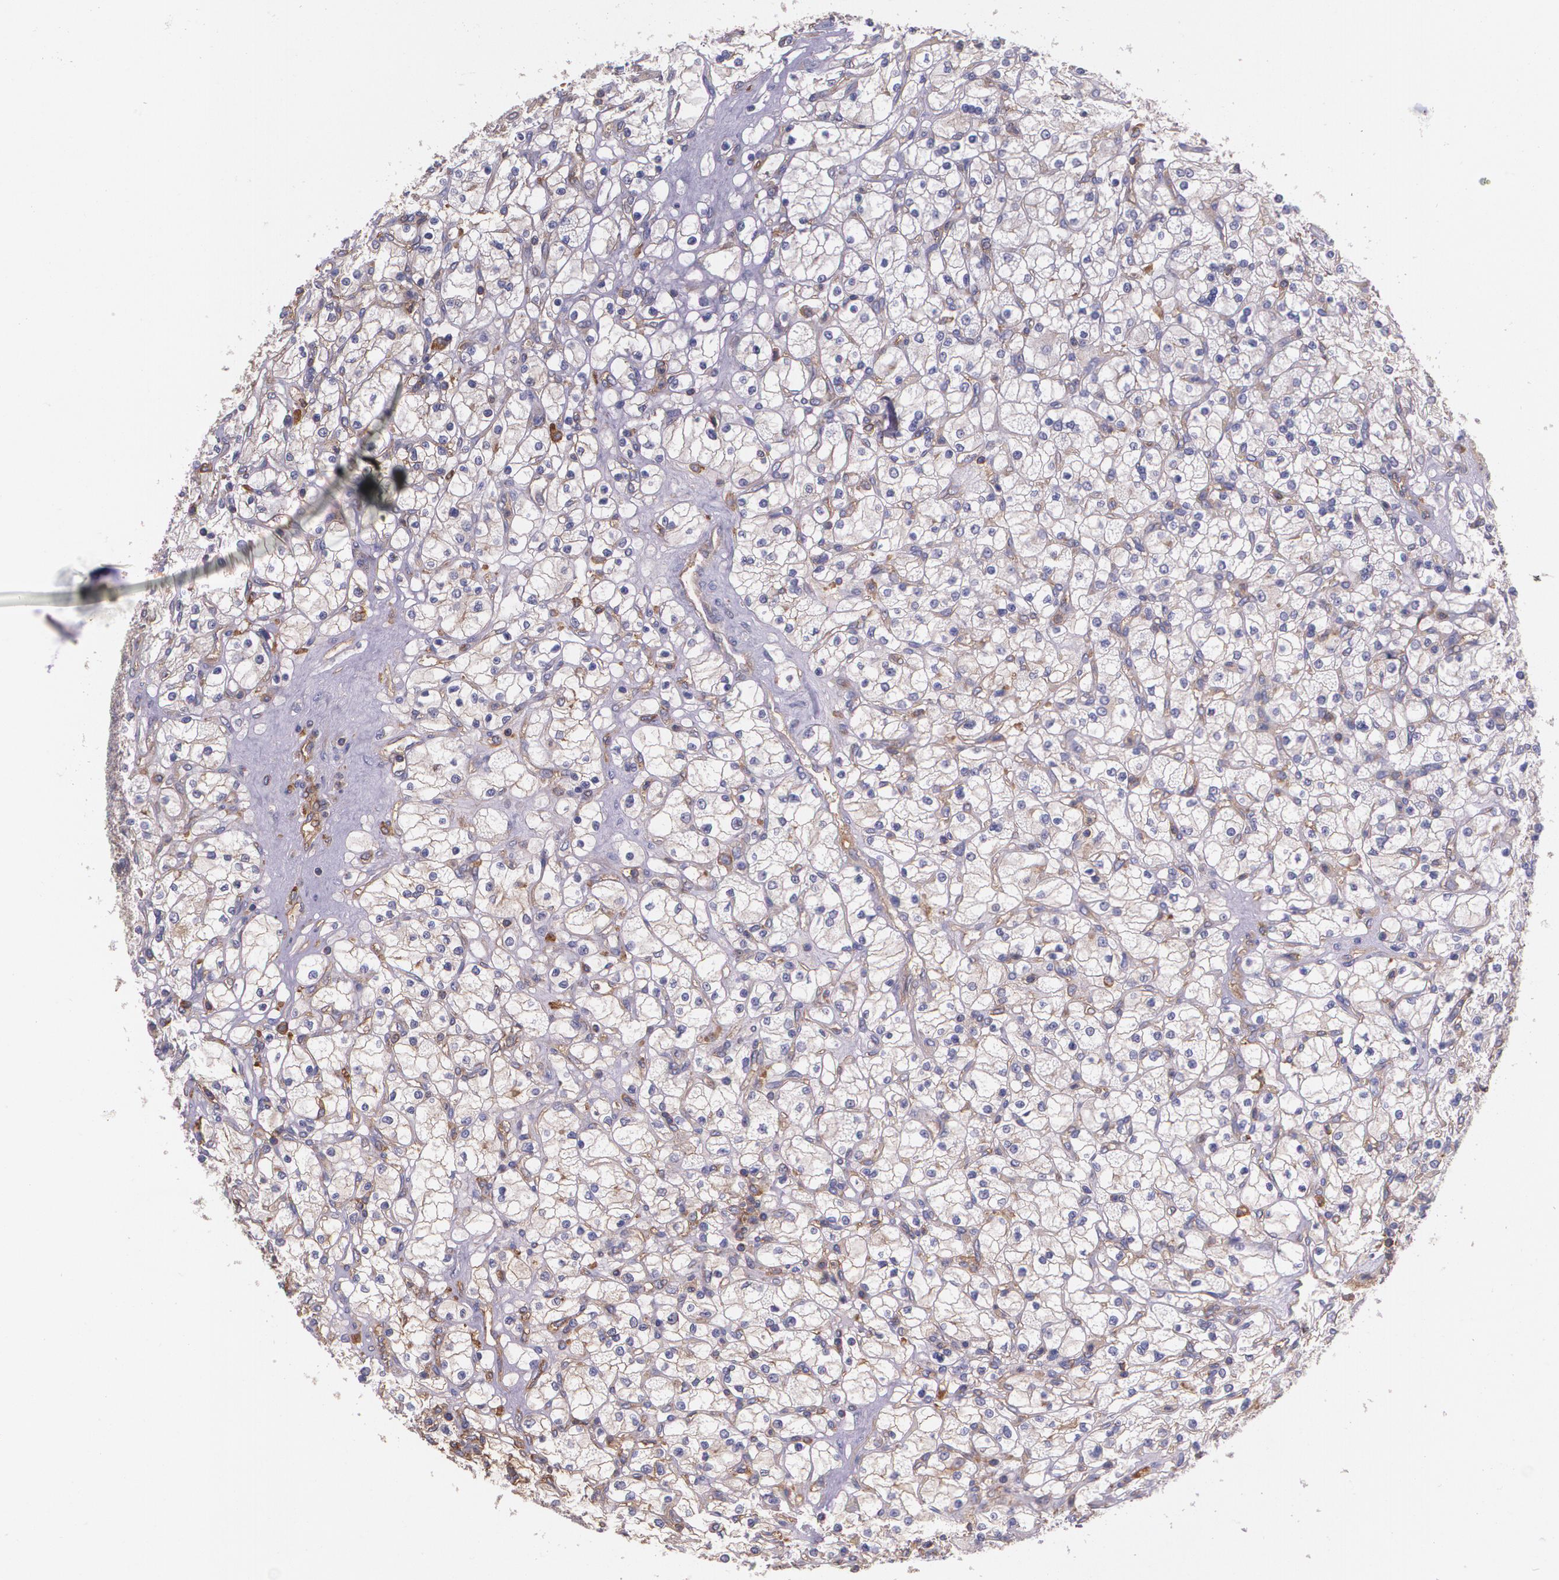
{"staining": {"intensity": "negative", "quantity": "none", "location": "none"}, "tissue": "renal cancer", "cell_type": "Tumor cells", "image_type": "cancer", "snomed": [{"axis": "morphology", "description": "Adenocarcinoma, NOS"}, {"axis": "topography", "description": "Kidney"}], "caption": "An IHC image of renal adenocarcinoma is shown. There is no staining in tumor cells of renal adenocarcinoma.", "gene": "B2M", "patient": {"sex": "female", "age": 83}}